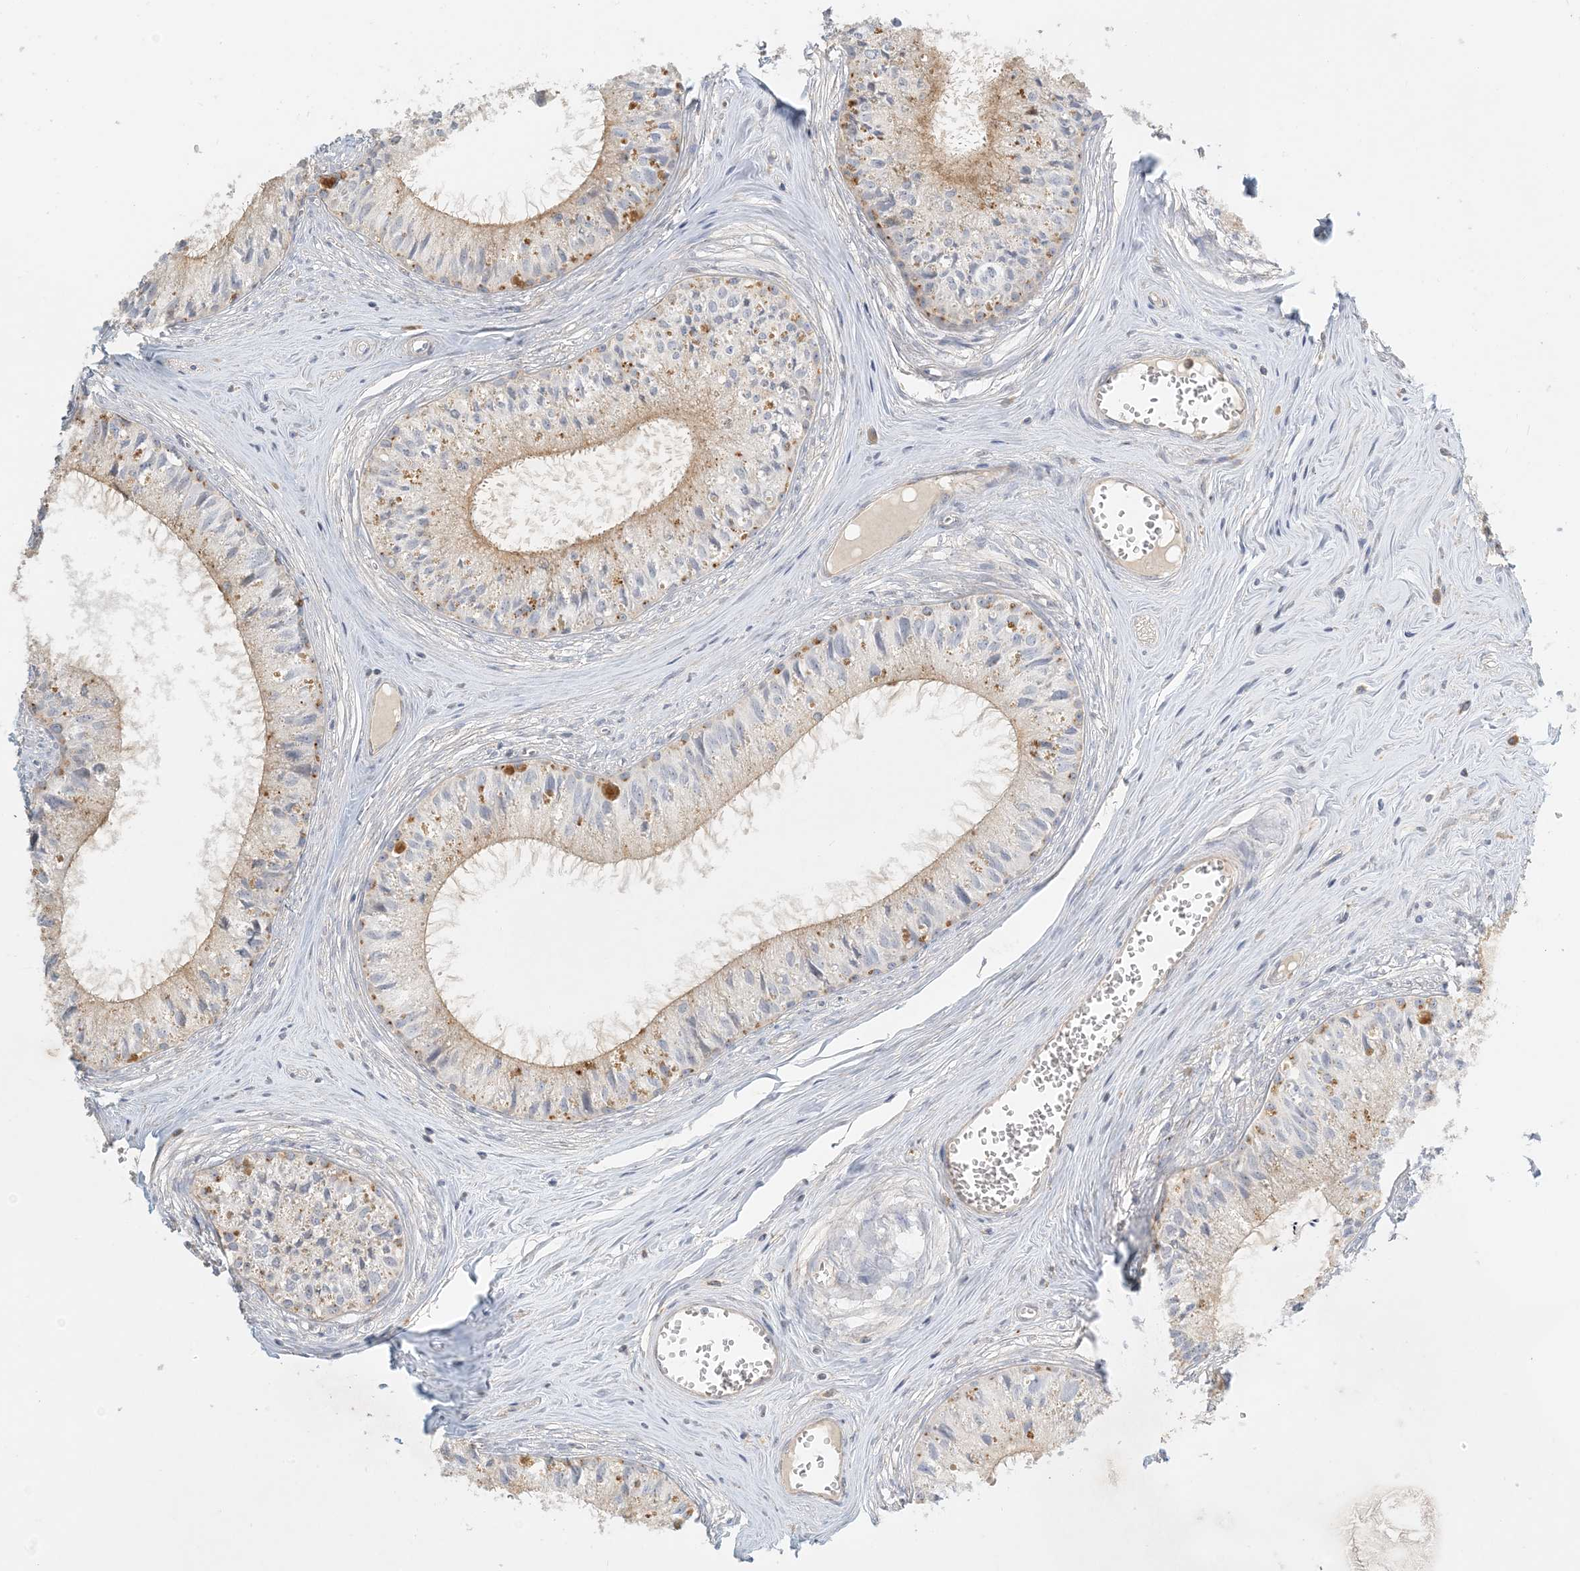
{"staining": {"intensity": "moderate", "quantity": "25%-75%", "location": "cytoplasmic/membranous"}, "tissue": "epididymis", "cell_type": "Glandular cells", "image_type": "normal", "snomed": [{"axis": "morphology", "description": "Normal tissue, NOS"}, {"axis": "topography", "description": "Epididymis"}], "caption": "Benign epididymis displays moderate cytoplasmic/membranous expression in approximately 25%-75% of glandular cells (DAB IHC with brightfield microscopy, high magnification)..", "gene": "SPPL2A", "patient": {"sex": "male", "age": 36}}